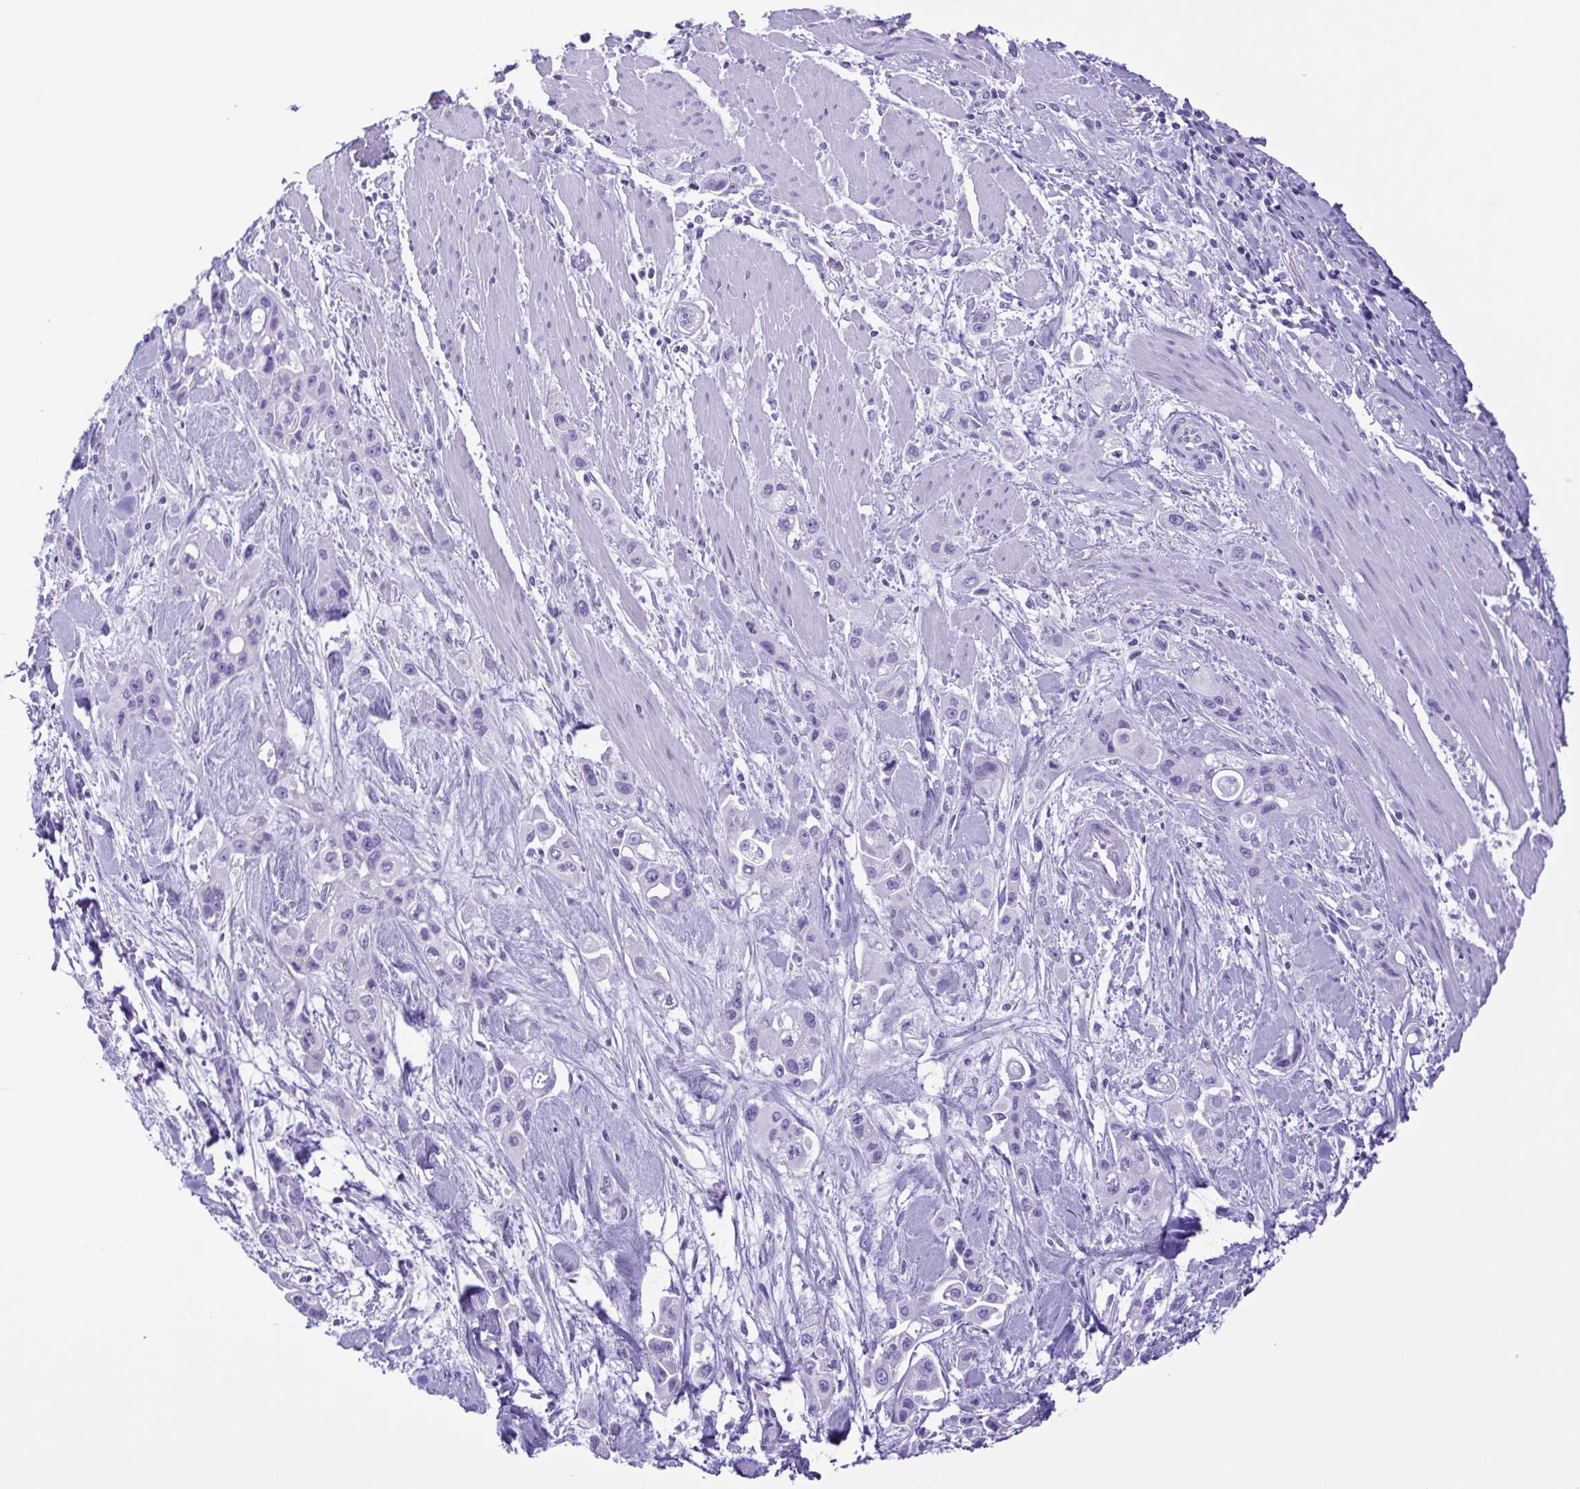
{"staining": {"intensity": "negative", "quantity": "none", "location": "none"}, "tissue": "pancreatic cancer", "cell_type": "Tumor cells", "image_type": "cancer", "snomed": [{"axis": "morphology", "description": "Adenocarcinoma, NOS"}, {"axis": "topography", "description": "Pancreas"}], "caption": "Tumor cells are negative for protein expression in human pancreatic cancer.", "gene": "OVGP1", "patient": {"sex": "female", "age": 66}}